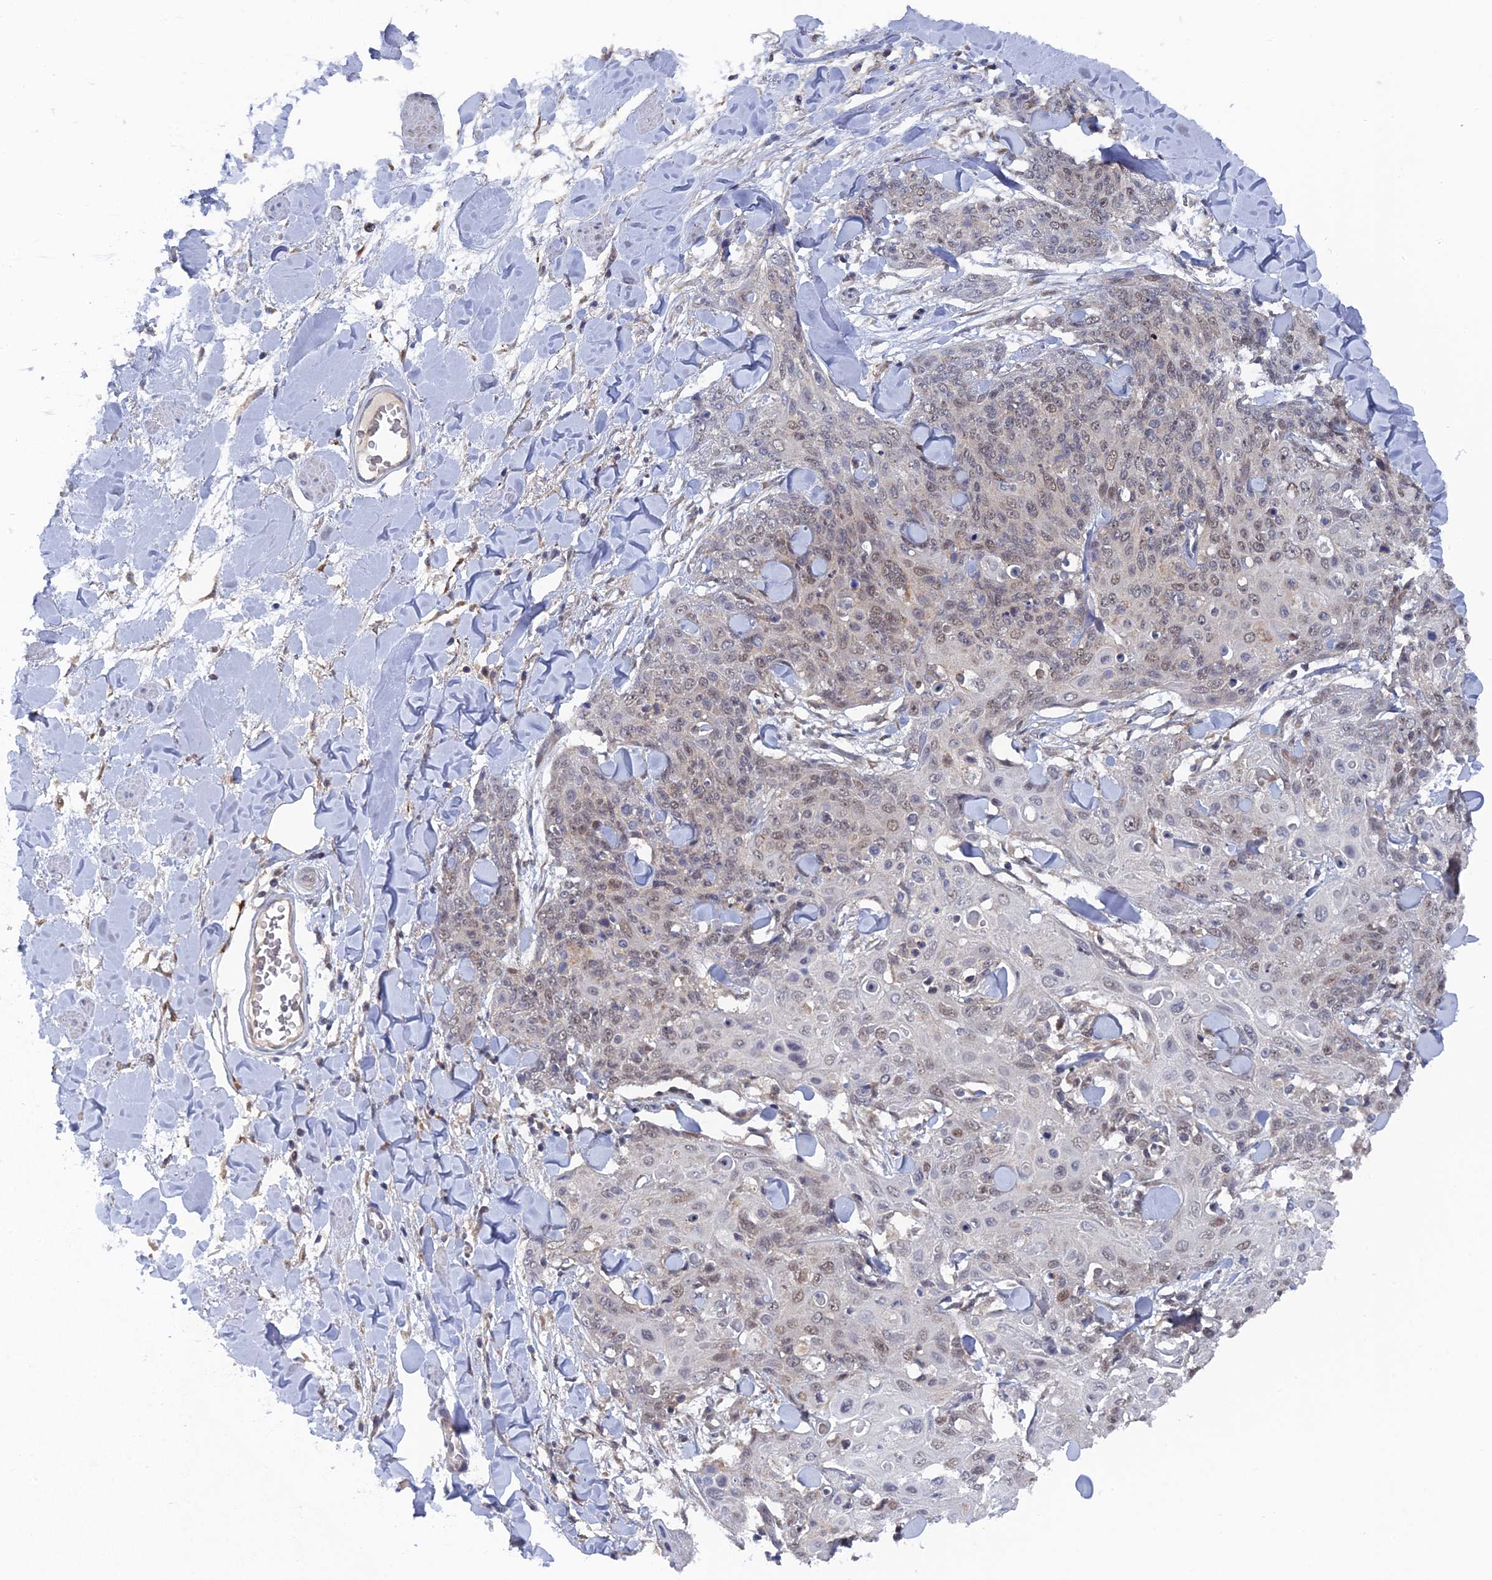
{"staining": {"intensity": "weak", "quantity": "25%-75%", "location": "nuclear"}, "tissue": "skin cancer", "cell_type": "Tumor cells", "image_type": "cancer", "snomed": [{"axis": "morphology", "description": "Squamous cell carcinoma, NOS"}, {"axis": "topography", "description": "Skin"}, {"axis": "topography", "description": "Vulva"}], "caption": "Immunohistochemical staining of human squamous cell carcinoma (skin) exhibits low levels of weak nuclear protein positivity in approximately 25%-75% of tumor cells. (IHC, brightfield microscopy, high magnification).", "gene": "MIGA2", "patient": {"sex": "female", "age": 85}}